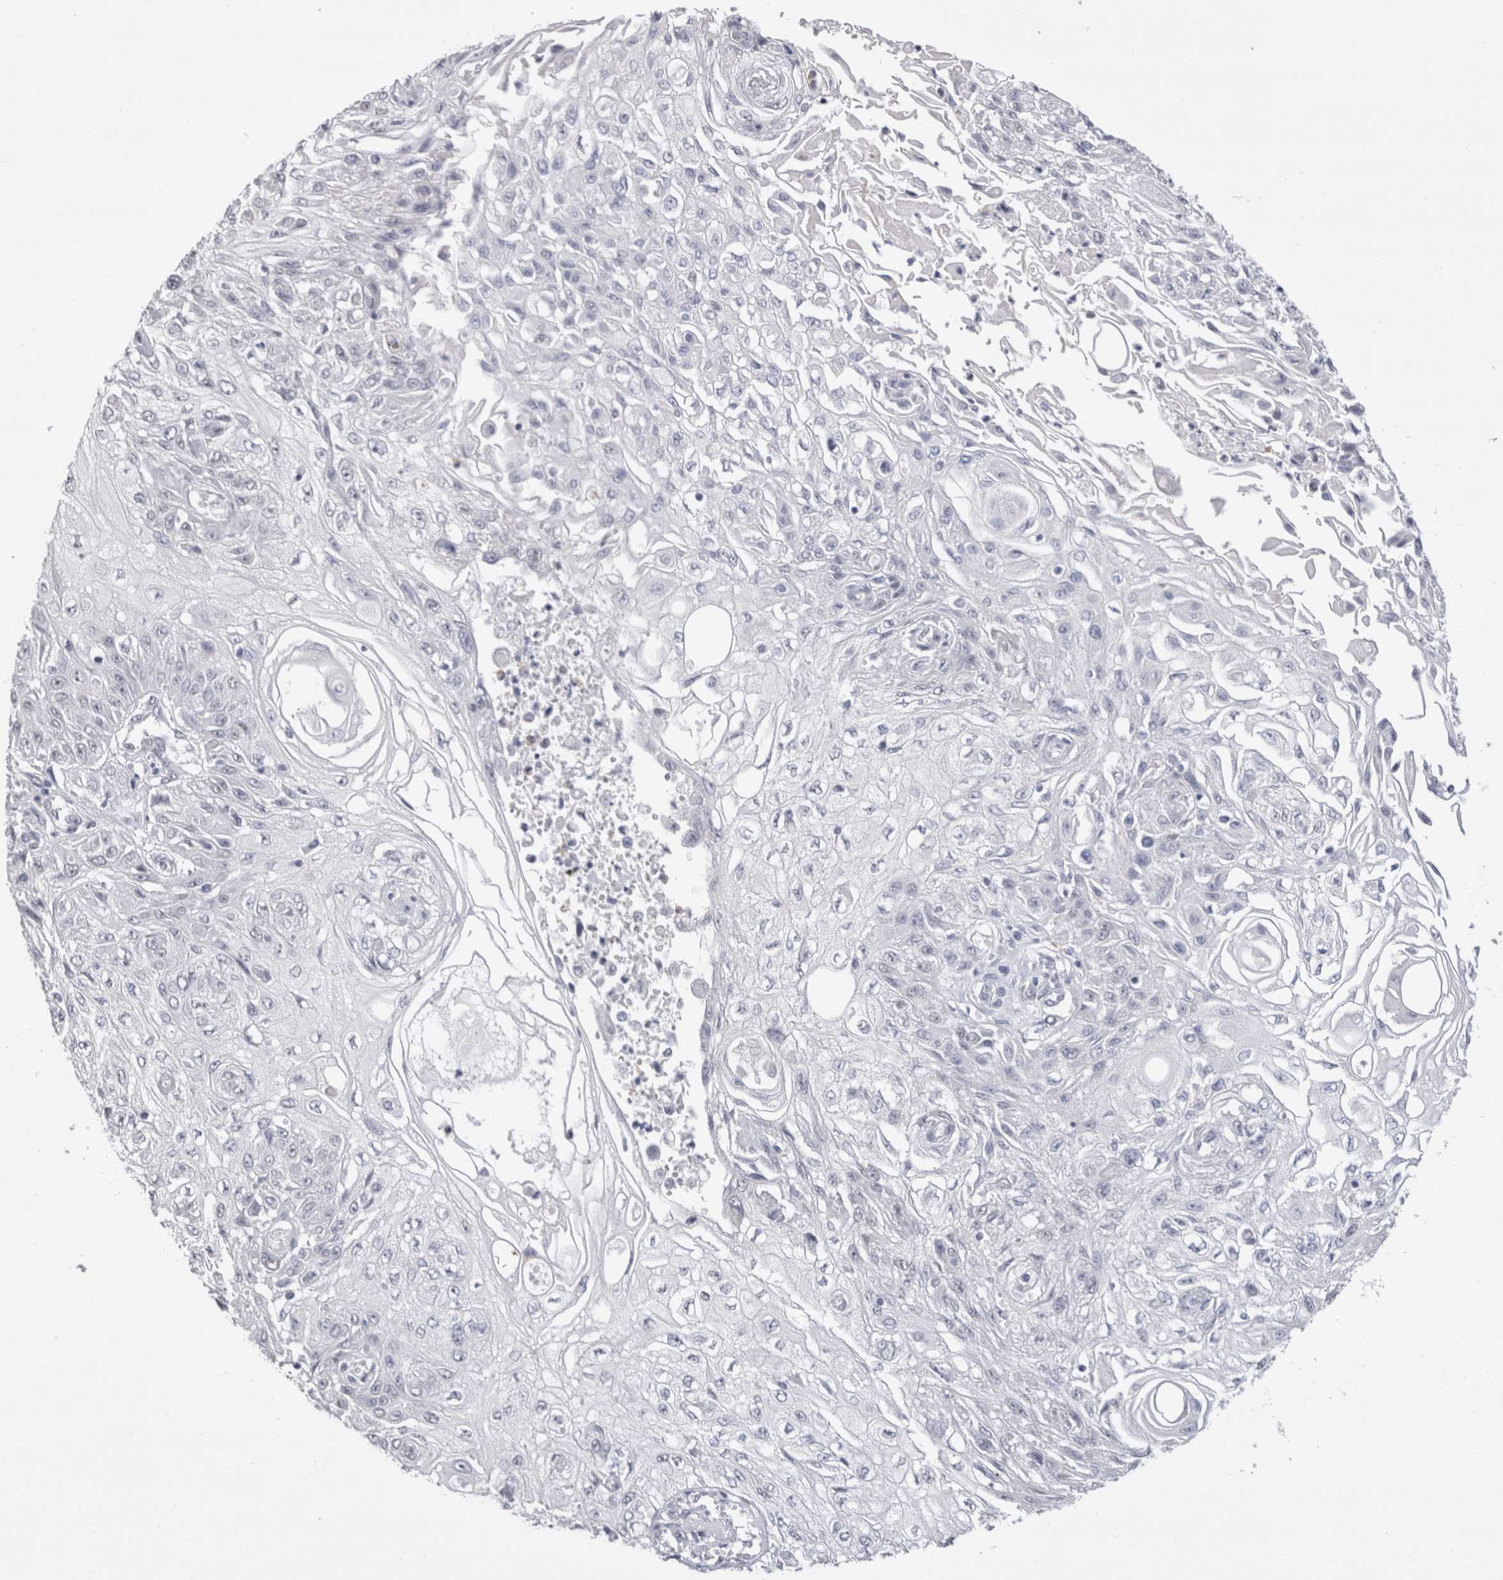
{"staining": {"intensity": "negative", "quantity": "none", "location": "none"}, "tissue": "skin cancer", "cell_type": "Tumor cells", "image_type": "cancer", "snomed": [{"axis": "morphology", "description": "Squamous cell carcinoma, NOS"}, {"axis": "morphology", "description": "Squamous cell carcinoma, metastatic, NOS"}, {"axis": "topography", "description": "Skin"}, {"axis": "topography", "description": "Lymph node"}], "caption": "Skin cancer was stained to show a protein in brown. There is no significant expression in tumor cells.", "gene": "RBM6", "patient": {"sex": "male", "age": 75}}